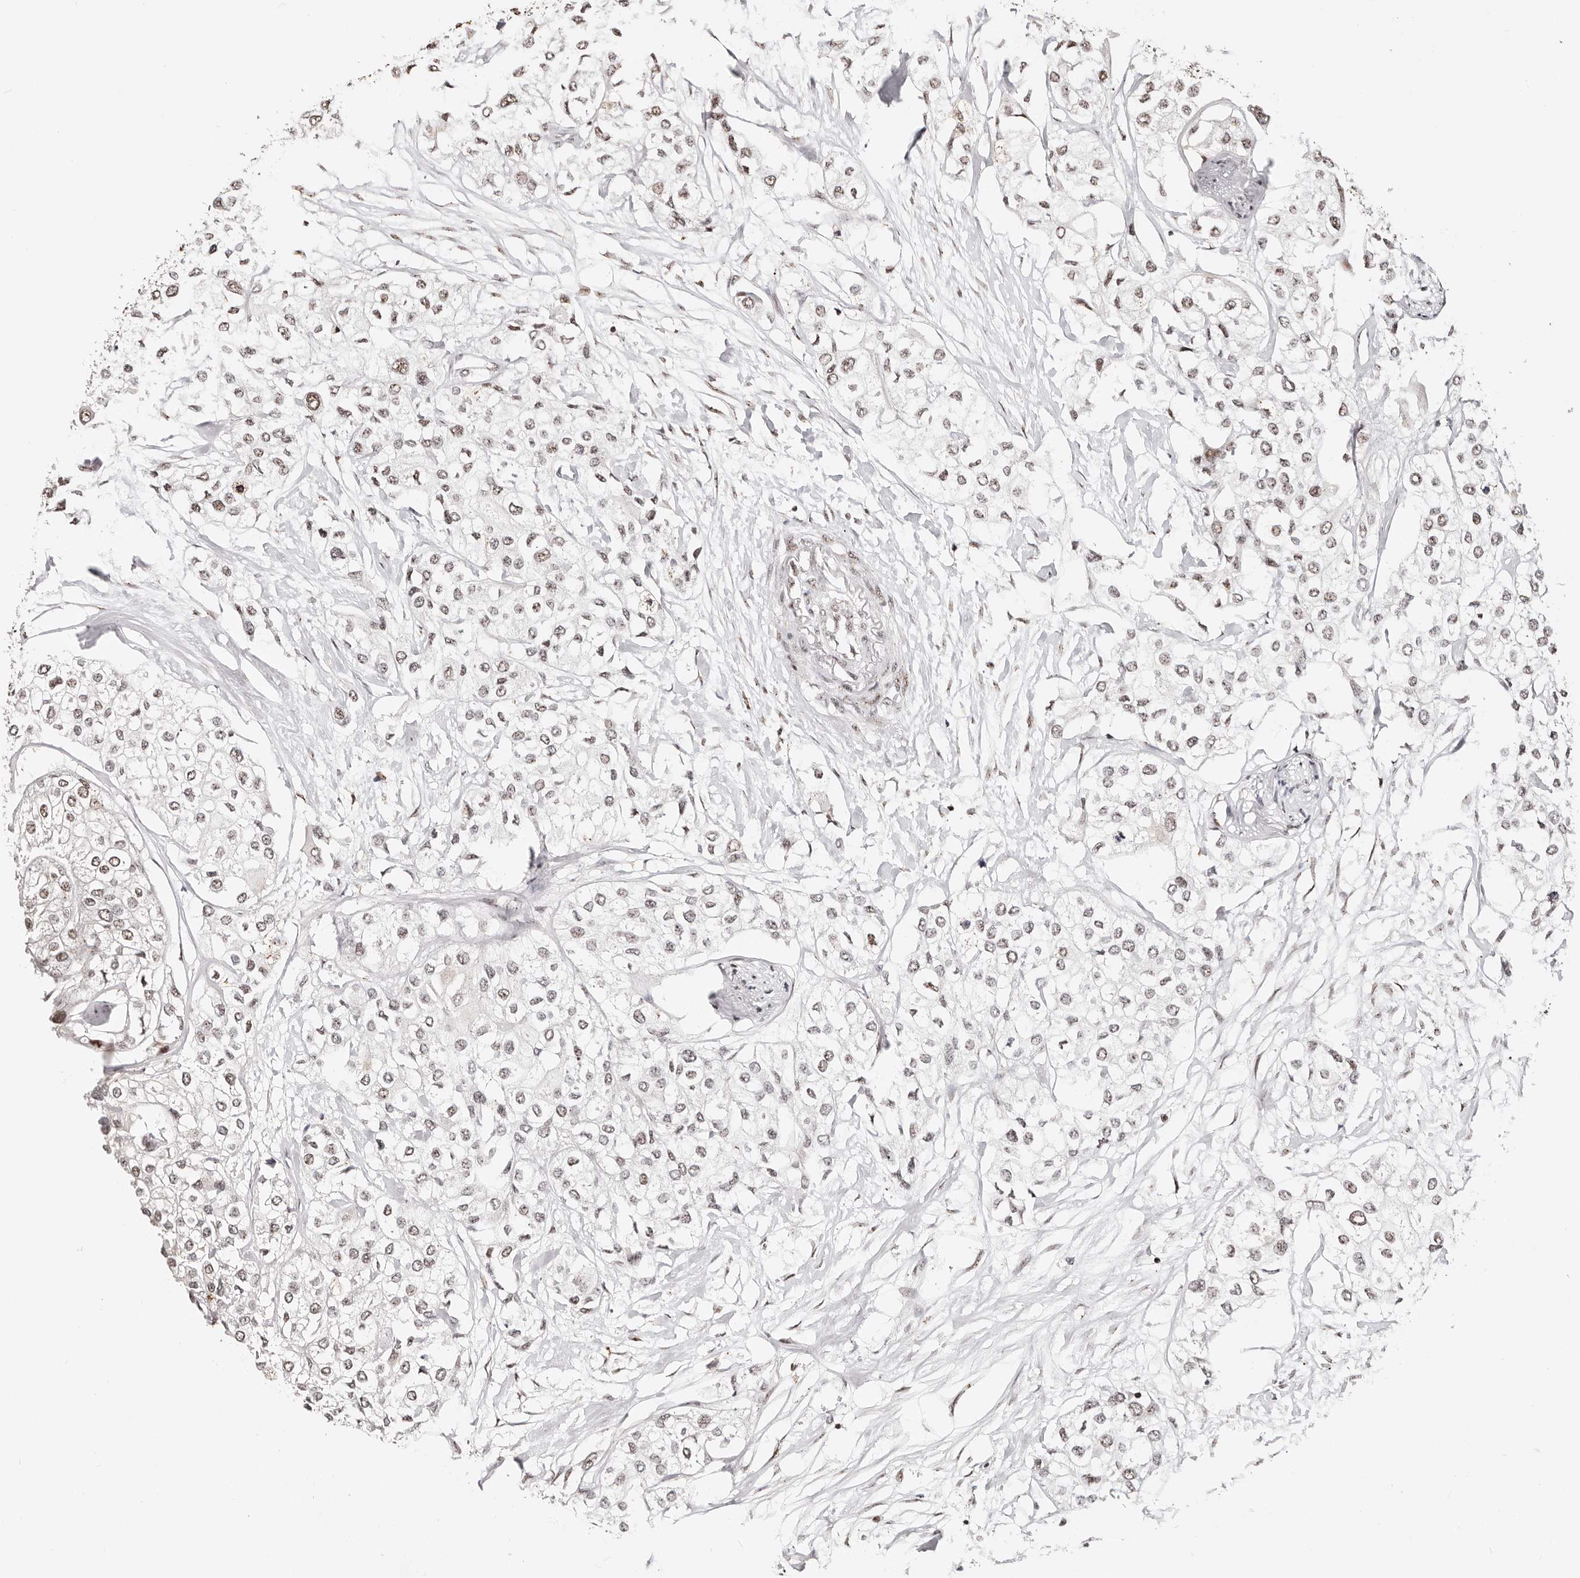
{"staining": {"intensity": "weak", "quantity": "<25%", "location": "nuclear"}, "tissue": "urothelial cancer", "cell_type": "Tumor cells", "image_type": "cancer", "snomed": [{"axis": "morphology", "description": "Urothelial carcinoma, High grade"}, {"axis": "topography", "description": "Urinary bladder"}], "caption": "Protein analysis of urothelial cancer reveals no significant staining in tumor cells.", "gene": "IQGAP3", "patient": {"sex": "male", "age": 64}}